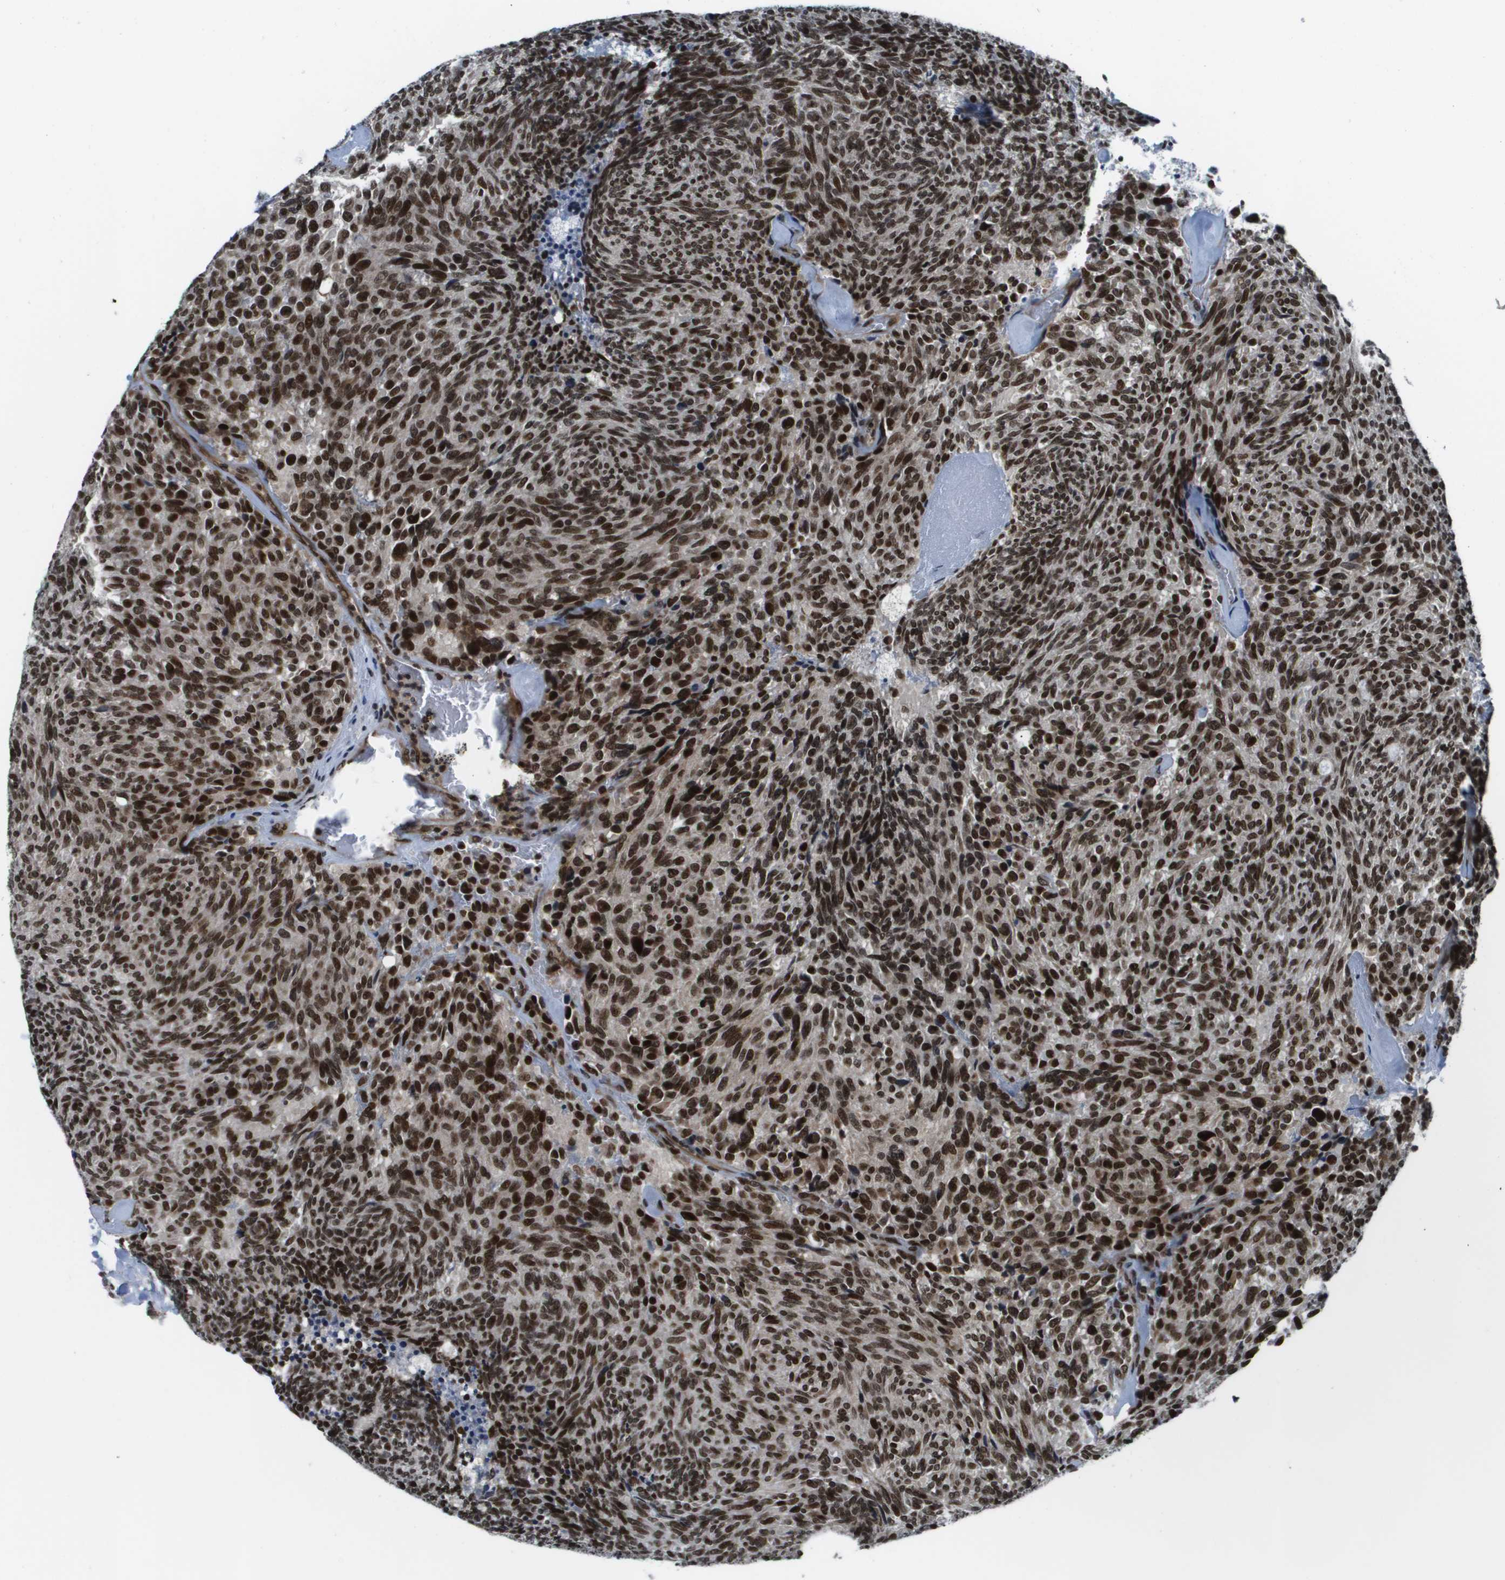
{"staining": {"intensity": "strong", "quantity": ">75%", "location": "nuclear"}, "tissue": "carcinoid", "cell_type": "Tumor cells", "image_type": "cancer", "snomed": [{"axis": "morphology", "description": "Carcinoid, malignant, NOS"}, {"axis": "topography", "description": "Pancreas"}], "caption": "A high amount of strong nuclear expression is appreciated in approximately >75% of tumor cells in carcinoid tissue.", "gene": "RECQL4", "patient": {"sex": "female", "age": 54}}